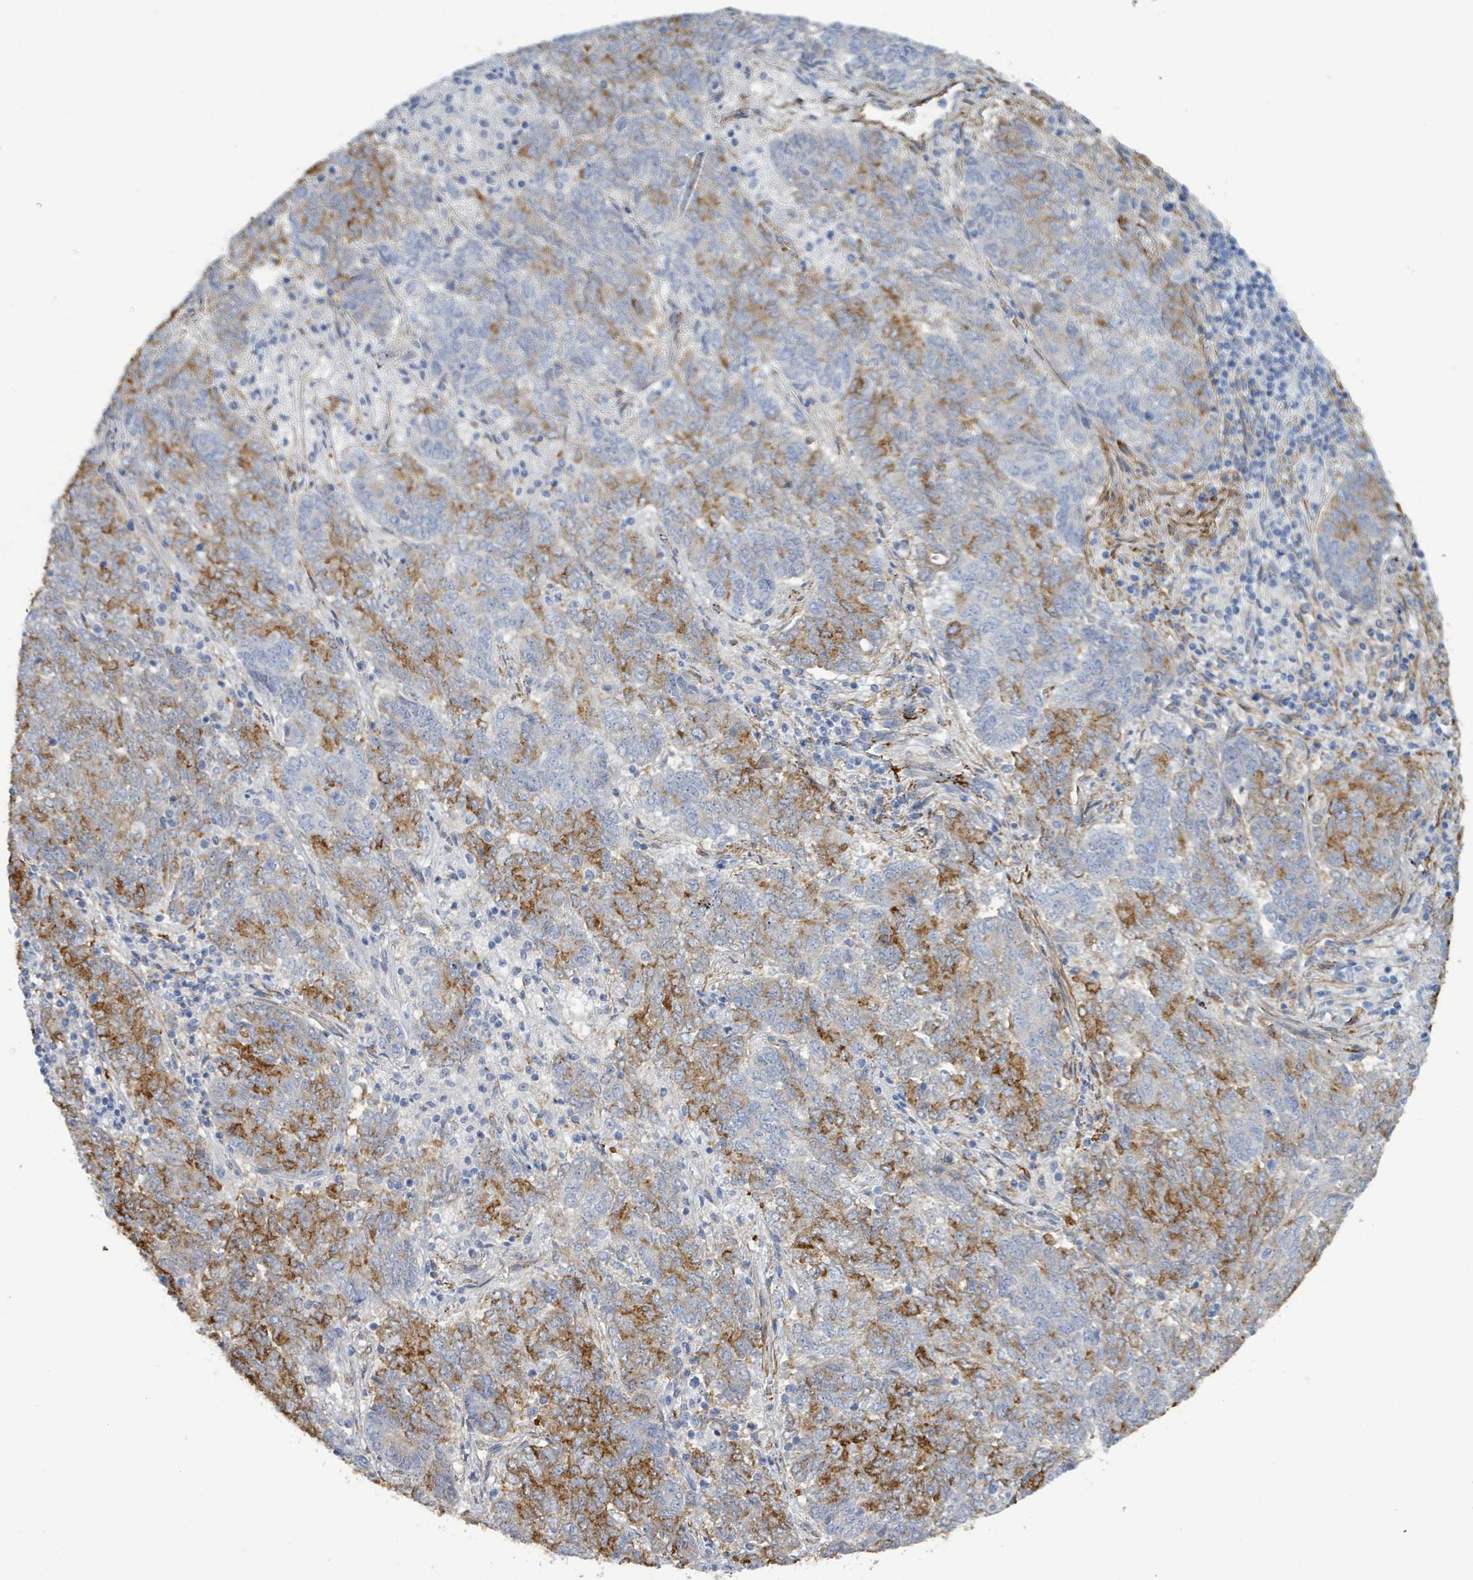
{"staining": {"intensity": "moderate", "quantity": "25%-75%", "location": "cytoplasmic/membranous"}, "tissue": "endometrial cancer", "cell_type": "Tumor cells", "image_type": "cancer", "snomed": [{"axis": "morphology", "description": "Adenocarcinoma, NOS"}, {"axis": "topography", "description": "Endometrium"}], "caption": "Human adenocarcinoma (endometrial) stained with a brown dye demonstrates moderate cytoplasmic/membranous positive expression in approximately 25%-75% of tumor cells.", "gene": "DMRTC1B", "patient": {"sex": "female", "age": 80}}